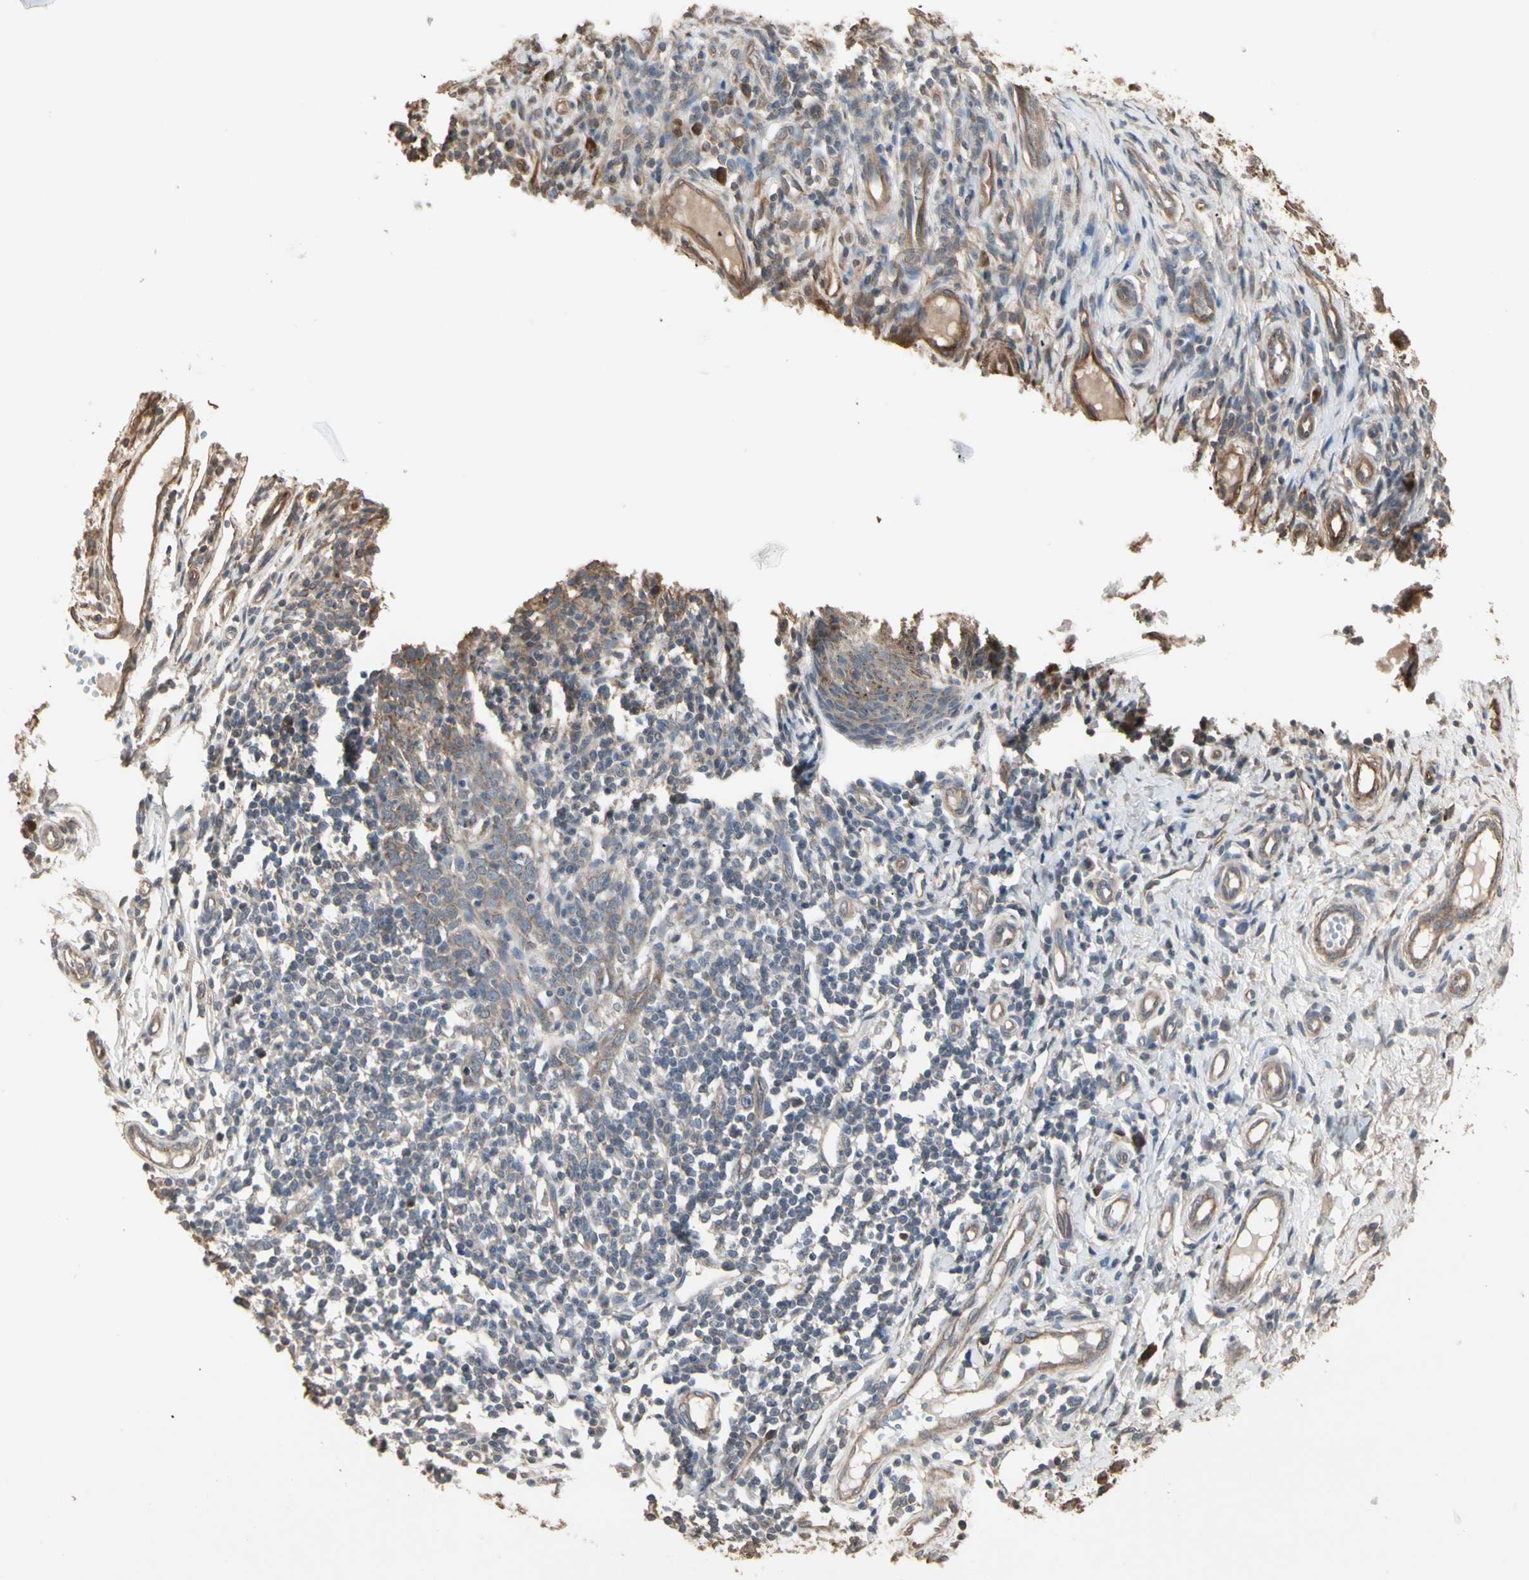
{"staining": {"intensity": "weak", "quantity": "25%-75%", "location": "cytoplasmic/membranous"}, "tissue": "skin cancer", "cell_type": "Tumor cells", "image_type": "cancer", "snomed": [{"axis": "morphology", "description": "Normal tissue, NOS"}, {"axis": "morphology", "description": "Basal cell carcinoma"}, {"axis": "topography", "description": "Skin"}], "caption": "IHC of human basal cell carcinoma (skin) demonstrates low levels of weak cytoplasmic/membranous staining in approximately 25%-75% of tumor cells.", "gene": "GALNT3", "patient": {"sex": "male", "age": 87}}